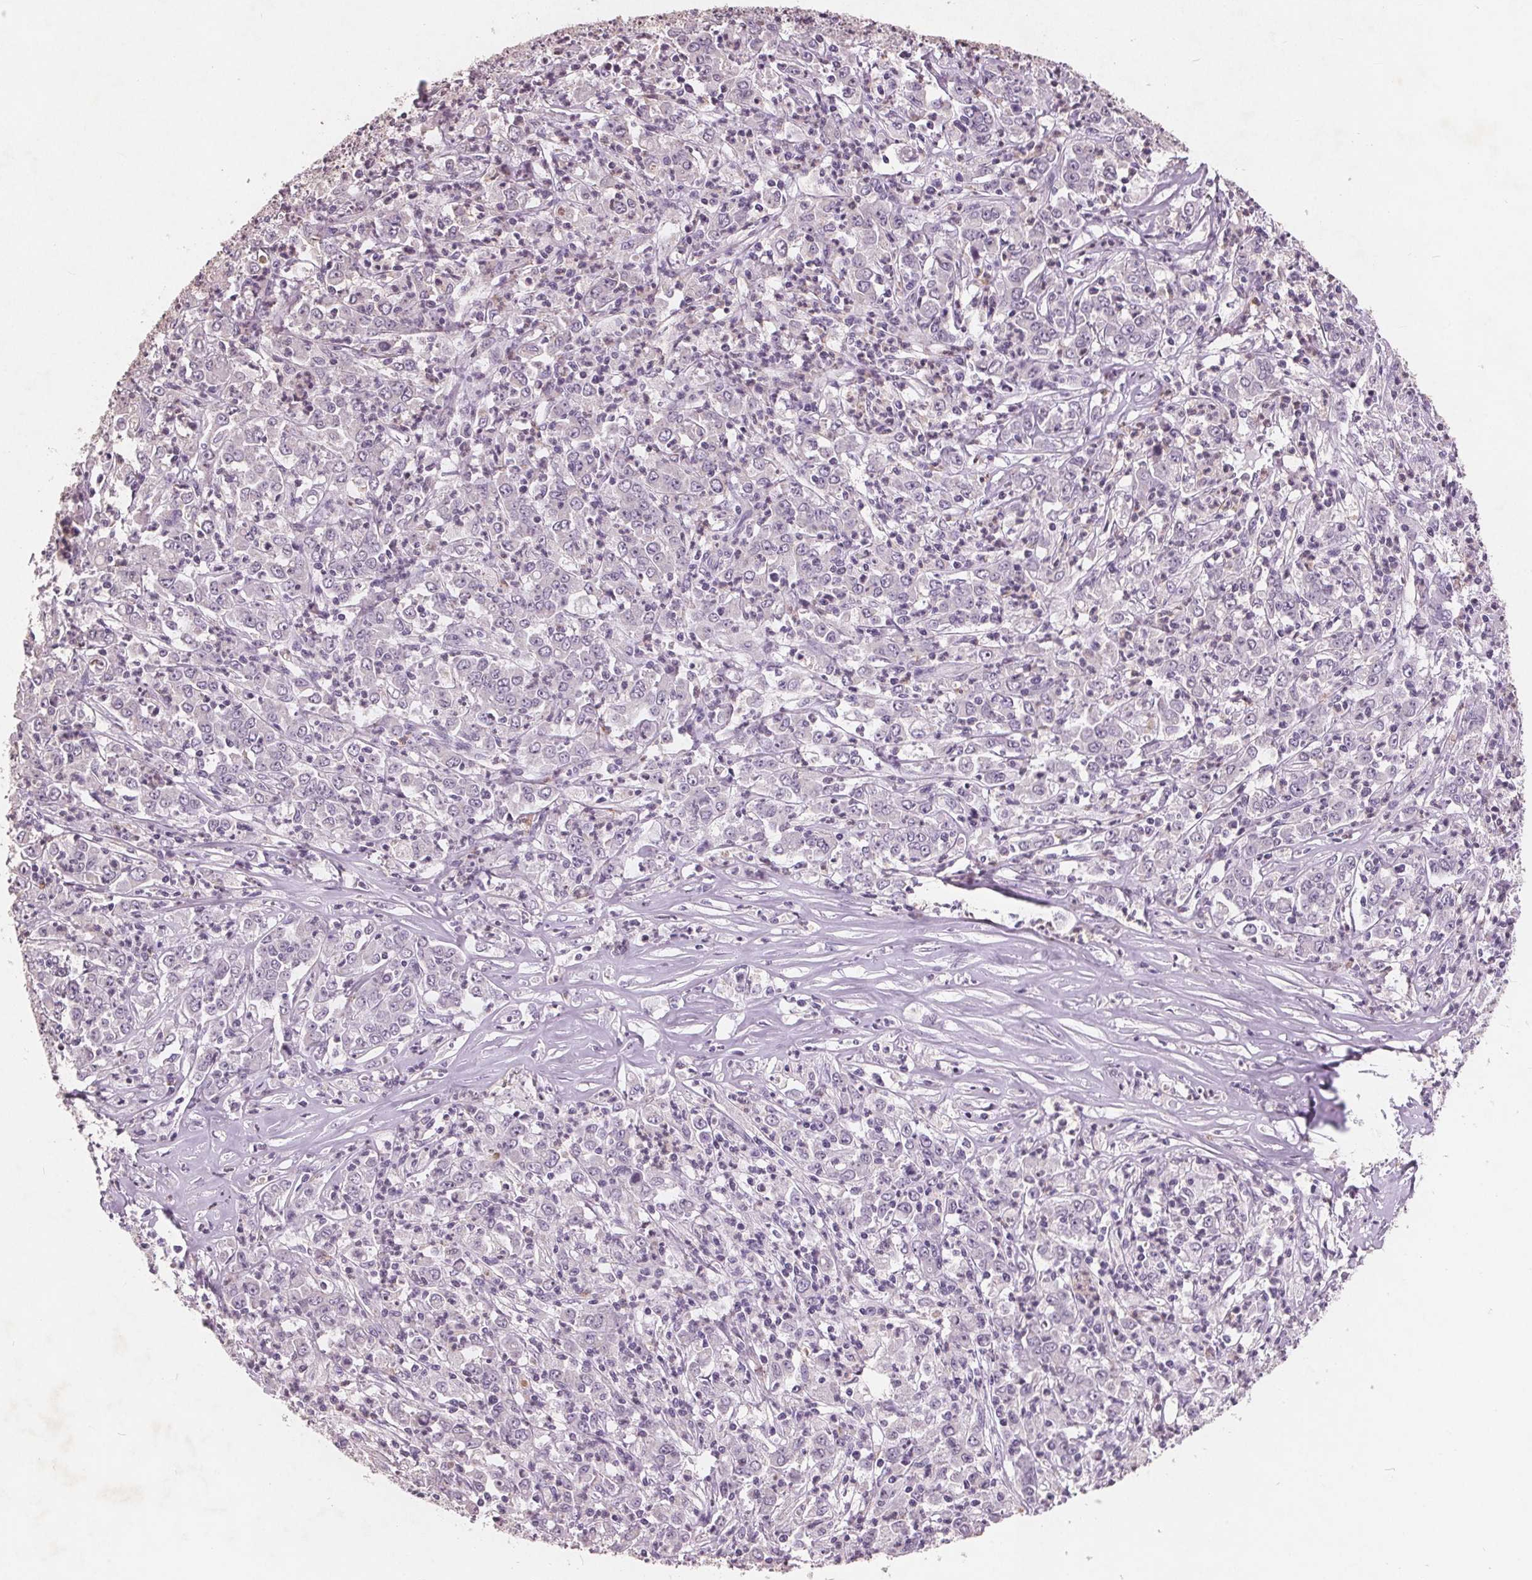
{"staining": {"intensity": "negative", "quantity": "none", "location": "none"}, "tissue": "stomach cancer", "cell_type": "Tumor cells", "image_type": "cancer", "snomed": [{"axis": "morphology", "description": "Adenocarcinoma, NOS"}, {"axis": "topography", "description": "Stomach, lower"}], "caption": "Tumor cells show no significant protein expression in stomach cancer (adenocarcinoma). Brightfield microscopy of immunohistochemistry stained with DAB (brown) and hematoxylin (blue), captured at high magnification.", "gene": "PTPN14", "patient": {"sex": "female", "age": 71}}